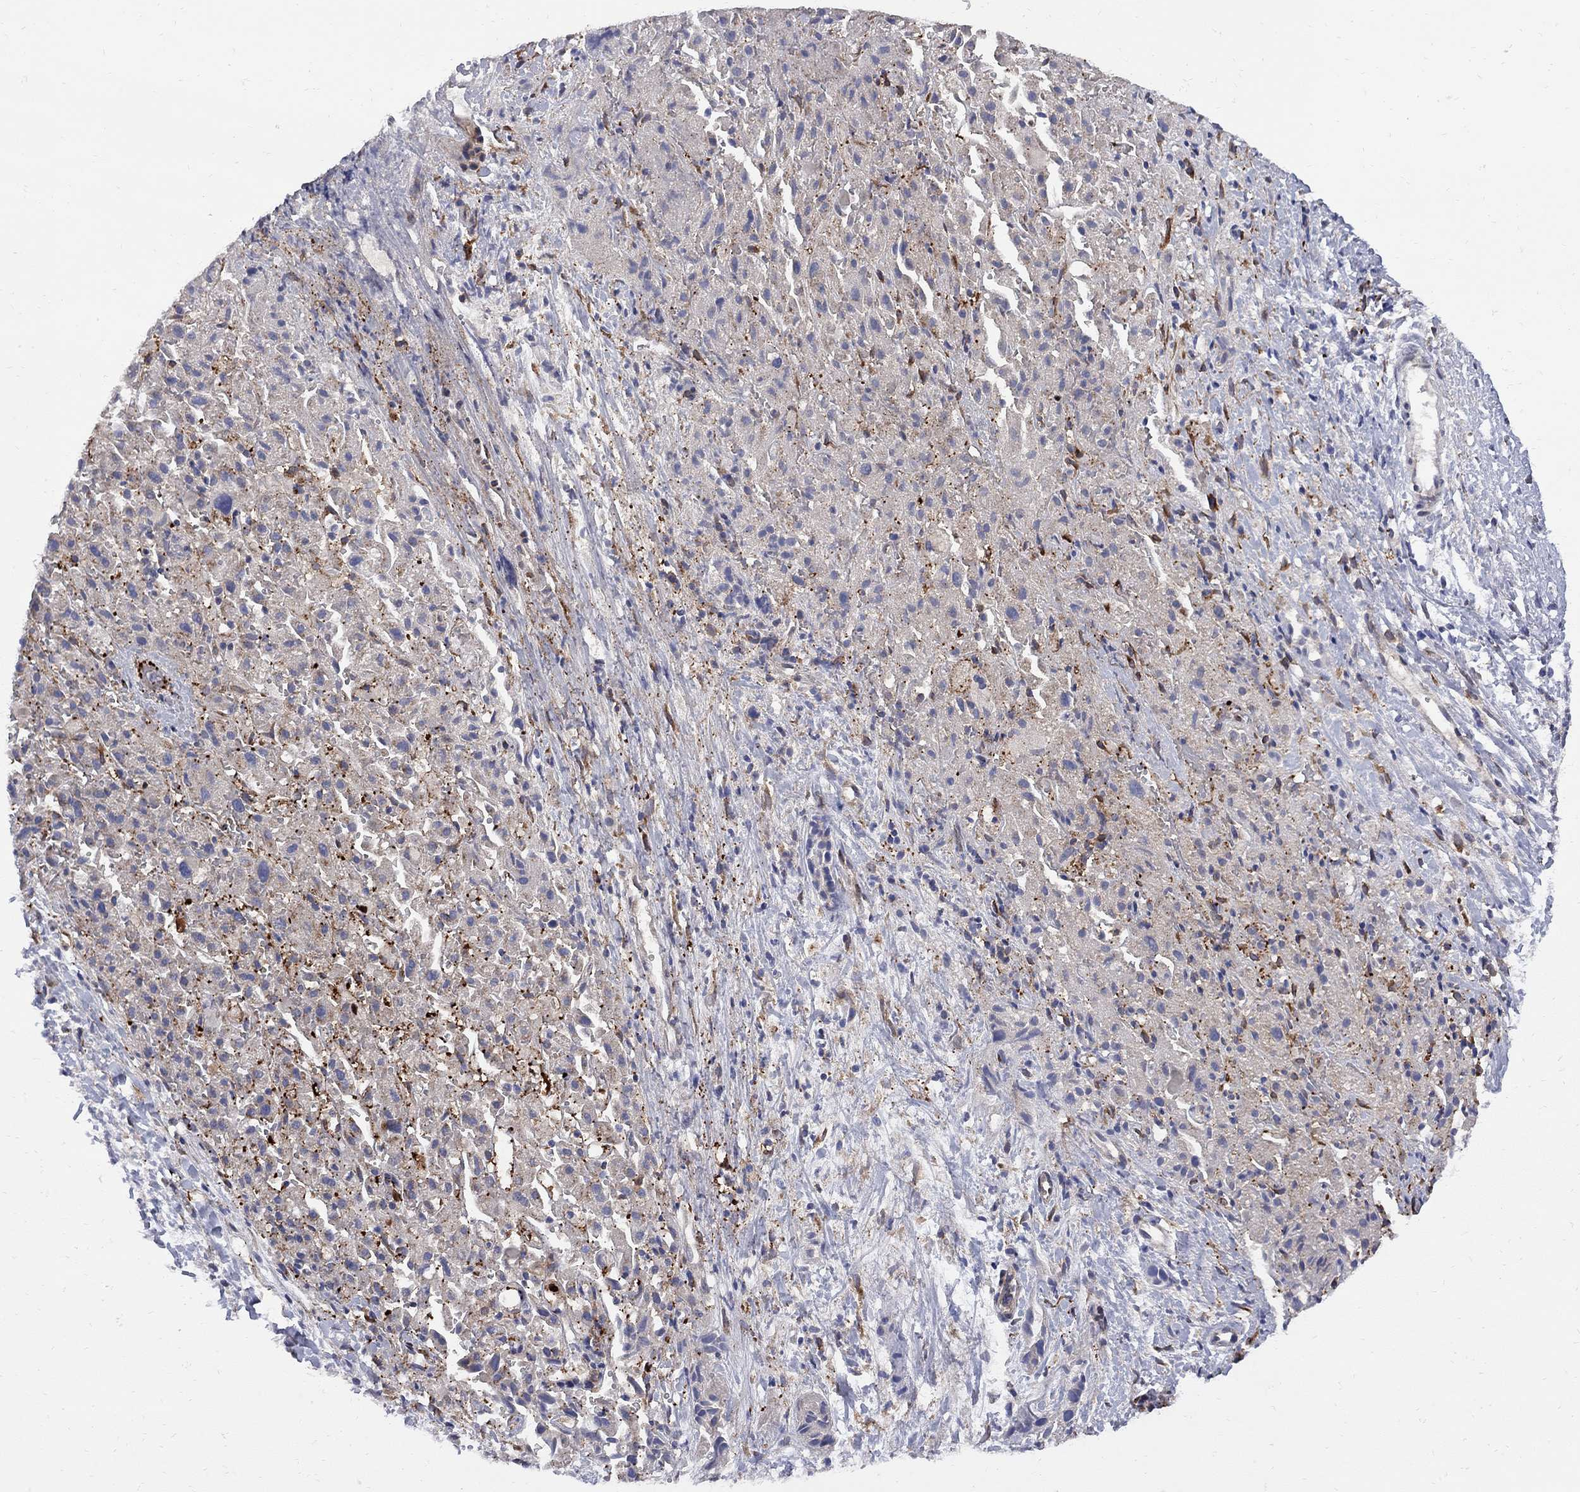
{"staining": {"intensity": "weak", "quantity": "<25%", "location": "cytoplasmic/membranous"}, "tissue": "liver cancer", "cell_type": "Tumor cells", "image_type": "cancer", "snomed": [{"axis": "morphology", "description": "Cholangiocarcinoma"}, {"axis": "topography", "description": "Liver"}], "caption": "An IHC histopathology image of liver cancer (cholangiocarcinoma) is shown. There is no staining in tumor cells of liver cancer (cholangiocarcinoma).", "gene": "MTHFR", "patient": {"sex": "female", "age": 52}}